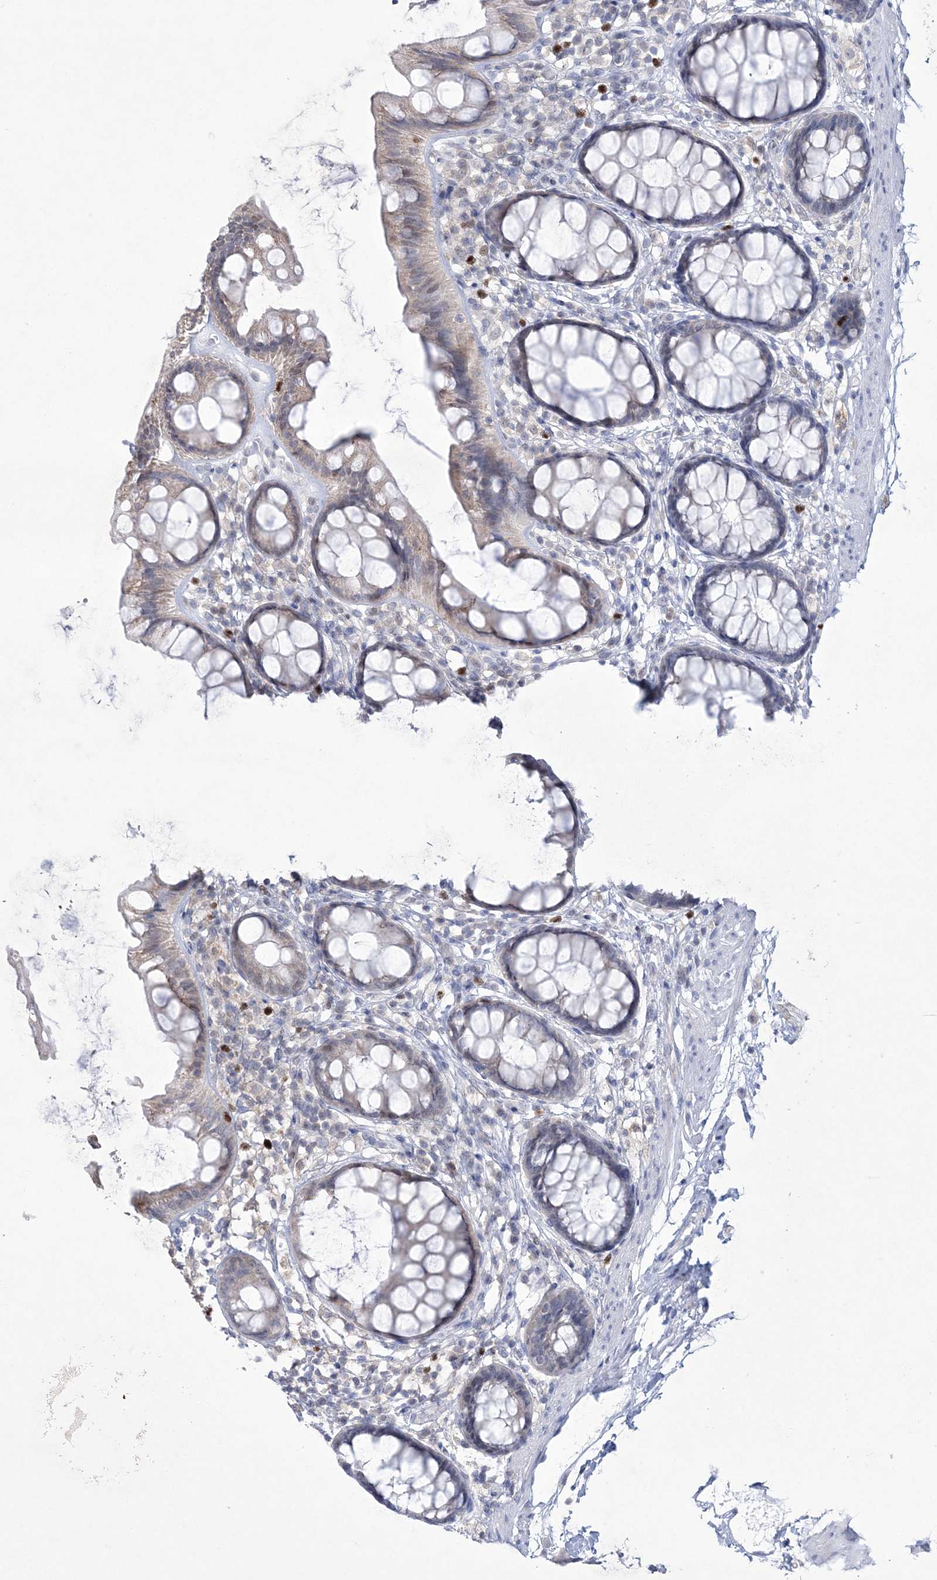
{"staining": {"intensity": "weak", "quantity": "<25%", "location": "cytoplasmic/membranous"}, "tissue": "rectum", "cell_type": "Glandular cells", "image_type": "normal", "snomed": [{"axis": "morphology", "description": "Normal tissue, NOS"}, {"axis": "topography", "description": "Rectum"}], "caption": "Immunohistochemistry (IHC) micrograph of unremarkable human rectum stained for a protein (brown), which demonstrates no expression in glandular cells.", "gene": "WDR27", "patient": {"sex": "female", "age": 65}}